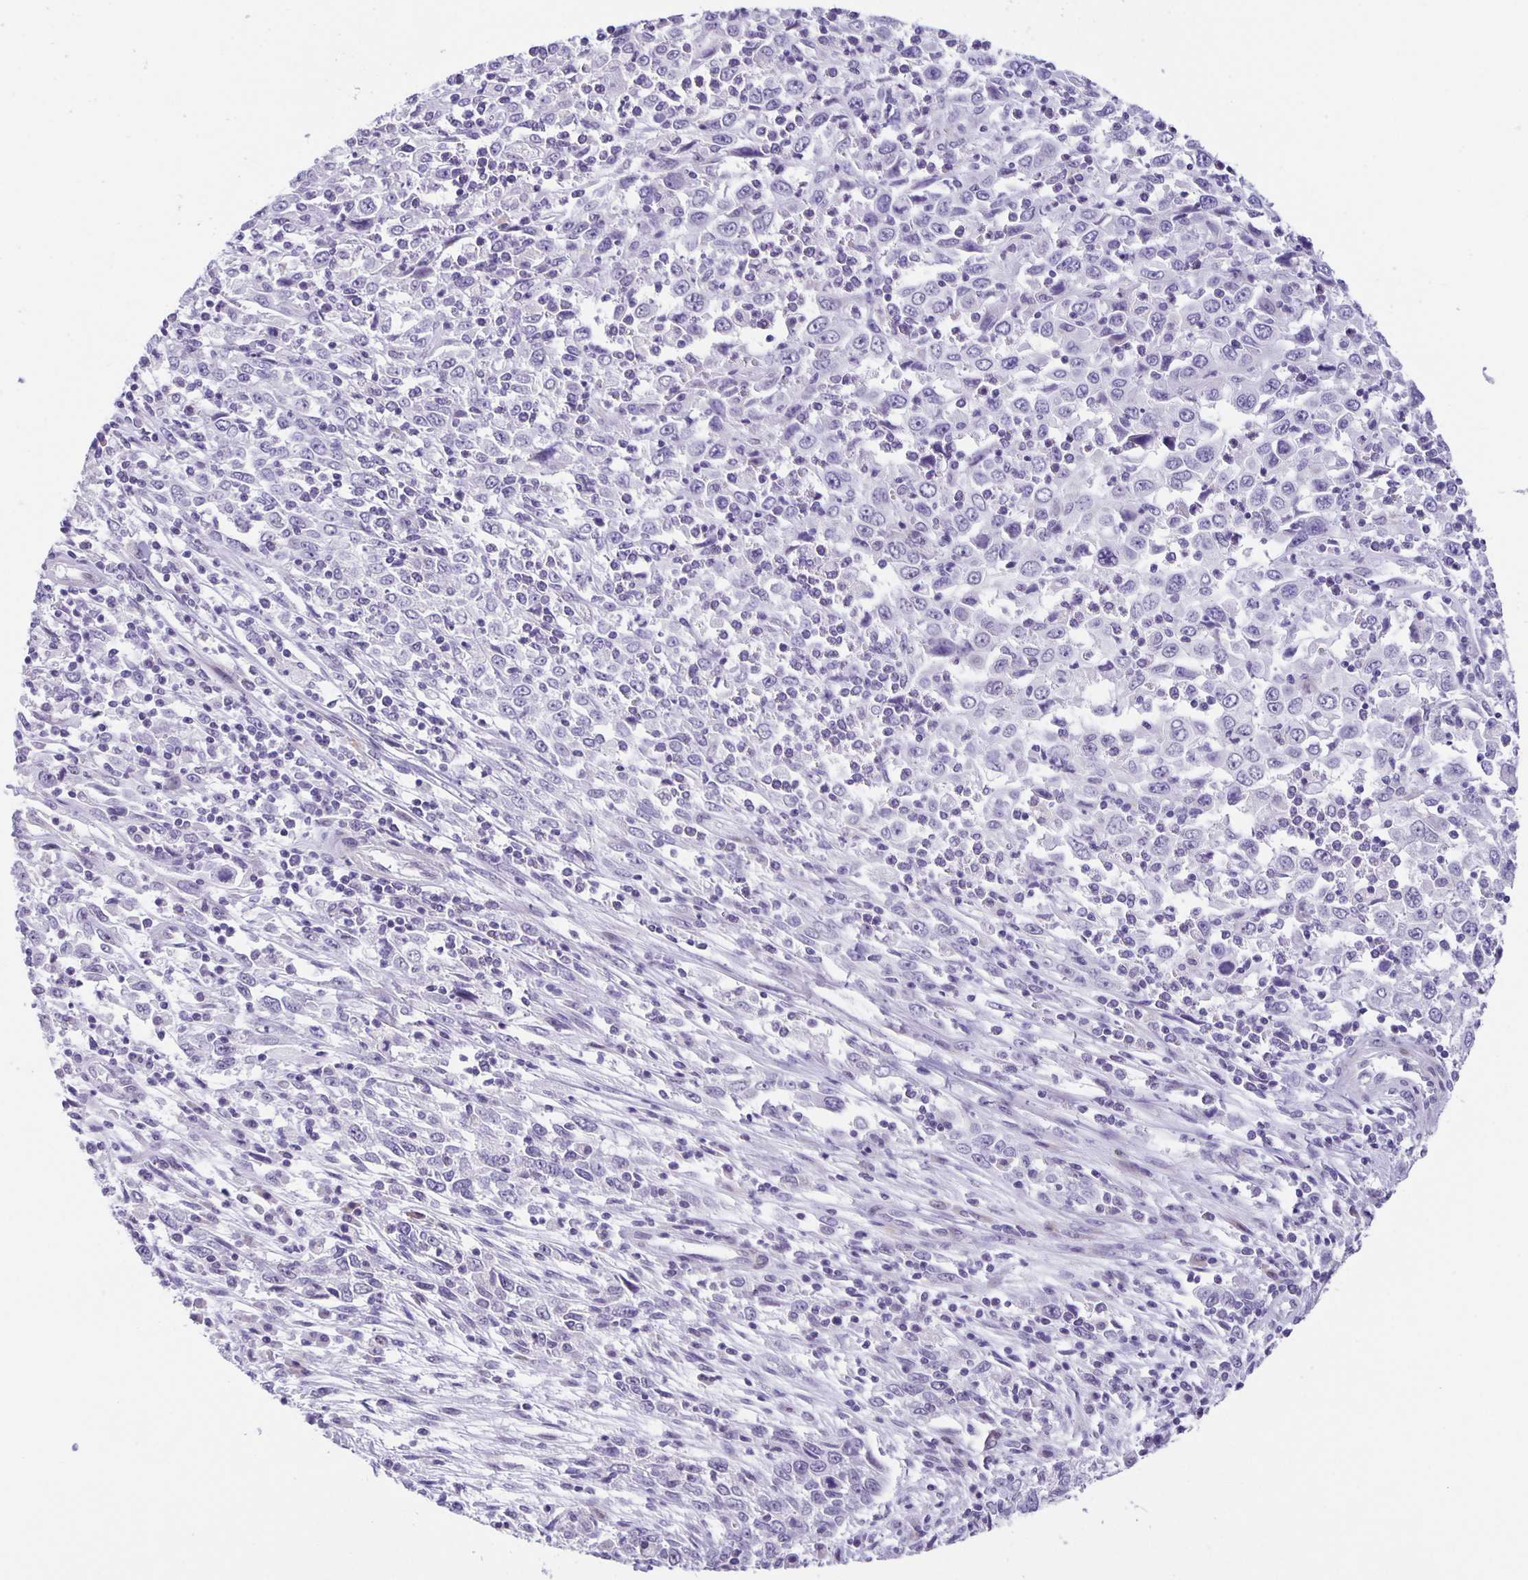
{"staining": {"intensity": "negative", "quantity": "none", "location": "none"}, "tissue": "cervical cancer", "cell_type": "Tumor cells", "image_type": "cancer", "snomed": [{"axis": "morphology", "description": "Adenocarcinoma, NOS"}, {"axis": "topography", "description": "Cervix"}], "caption": "This is an immunohistochemistry (IHC) photomicrograph of cervical cancer. There is no expression in tumor cells.", "gene": "PHRF1", "patient": {"sex": "female", "age": 40}}